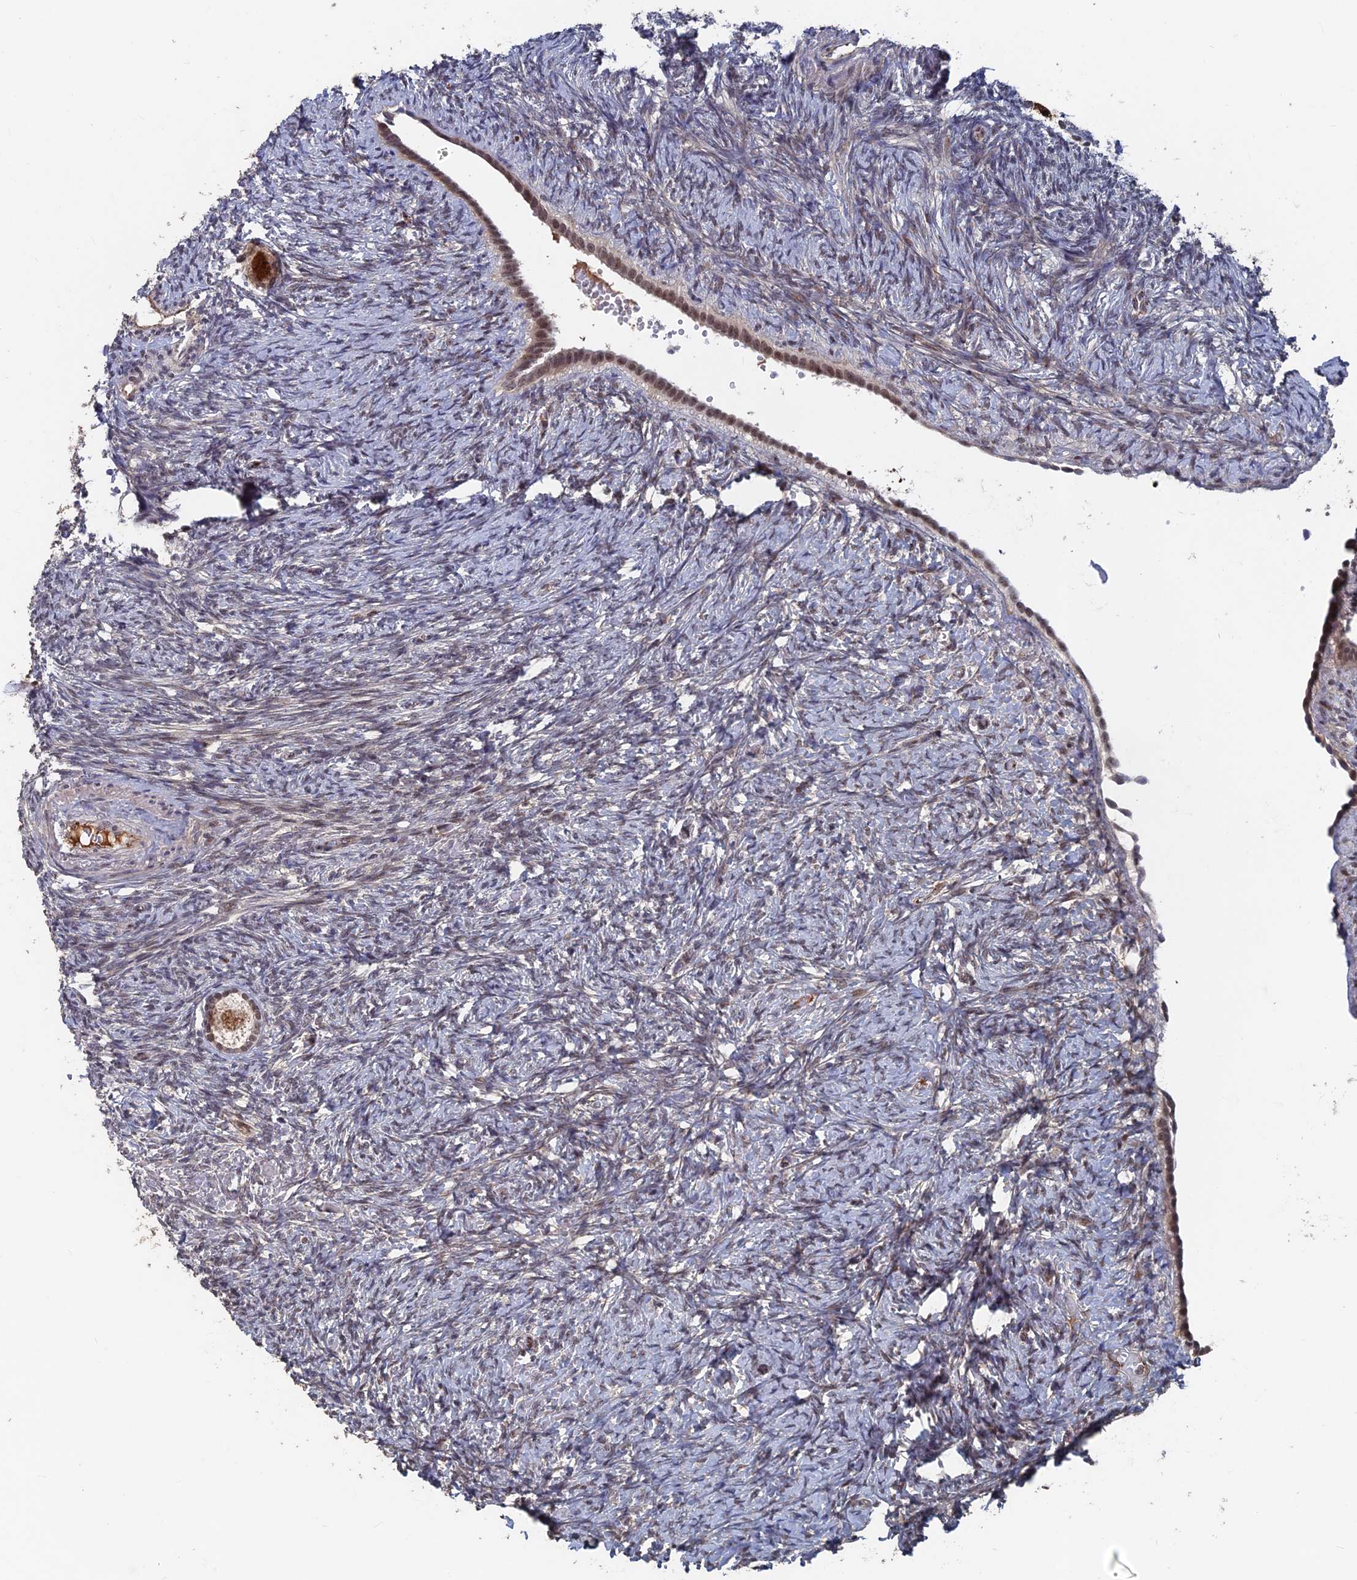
{"staining": {"intensity": "strong", "quantity": ">75%", "location": "cytoplasmic/membranous"}, "tissue": "ovary", "cell_type": "Follicle cells", "image_type": "normal", "snomed": [{"axis": "morphology", "description": "Normal tissue, NOS"}, {"axis": "topography", "description": "Ovary"}], "caption": "High-magnification brightfield microscopy of unremarkable ovary stained with DAB (brown) and counterstained with hematoxylin (blue). follicle cells exhibit strong cytoplasmic/membranous positivity is identified in about>75% of cells. (brown staining indicates protein expression, while blue staining denotes nuclei).", "gene": "SH3D21", "patient": {"sex": "female", "age": 41}}